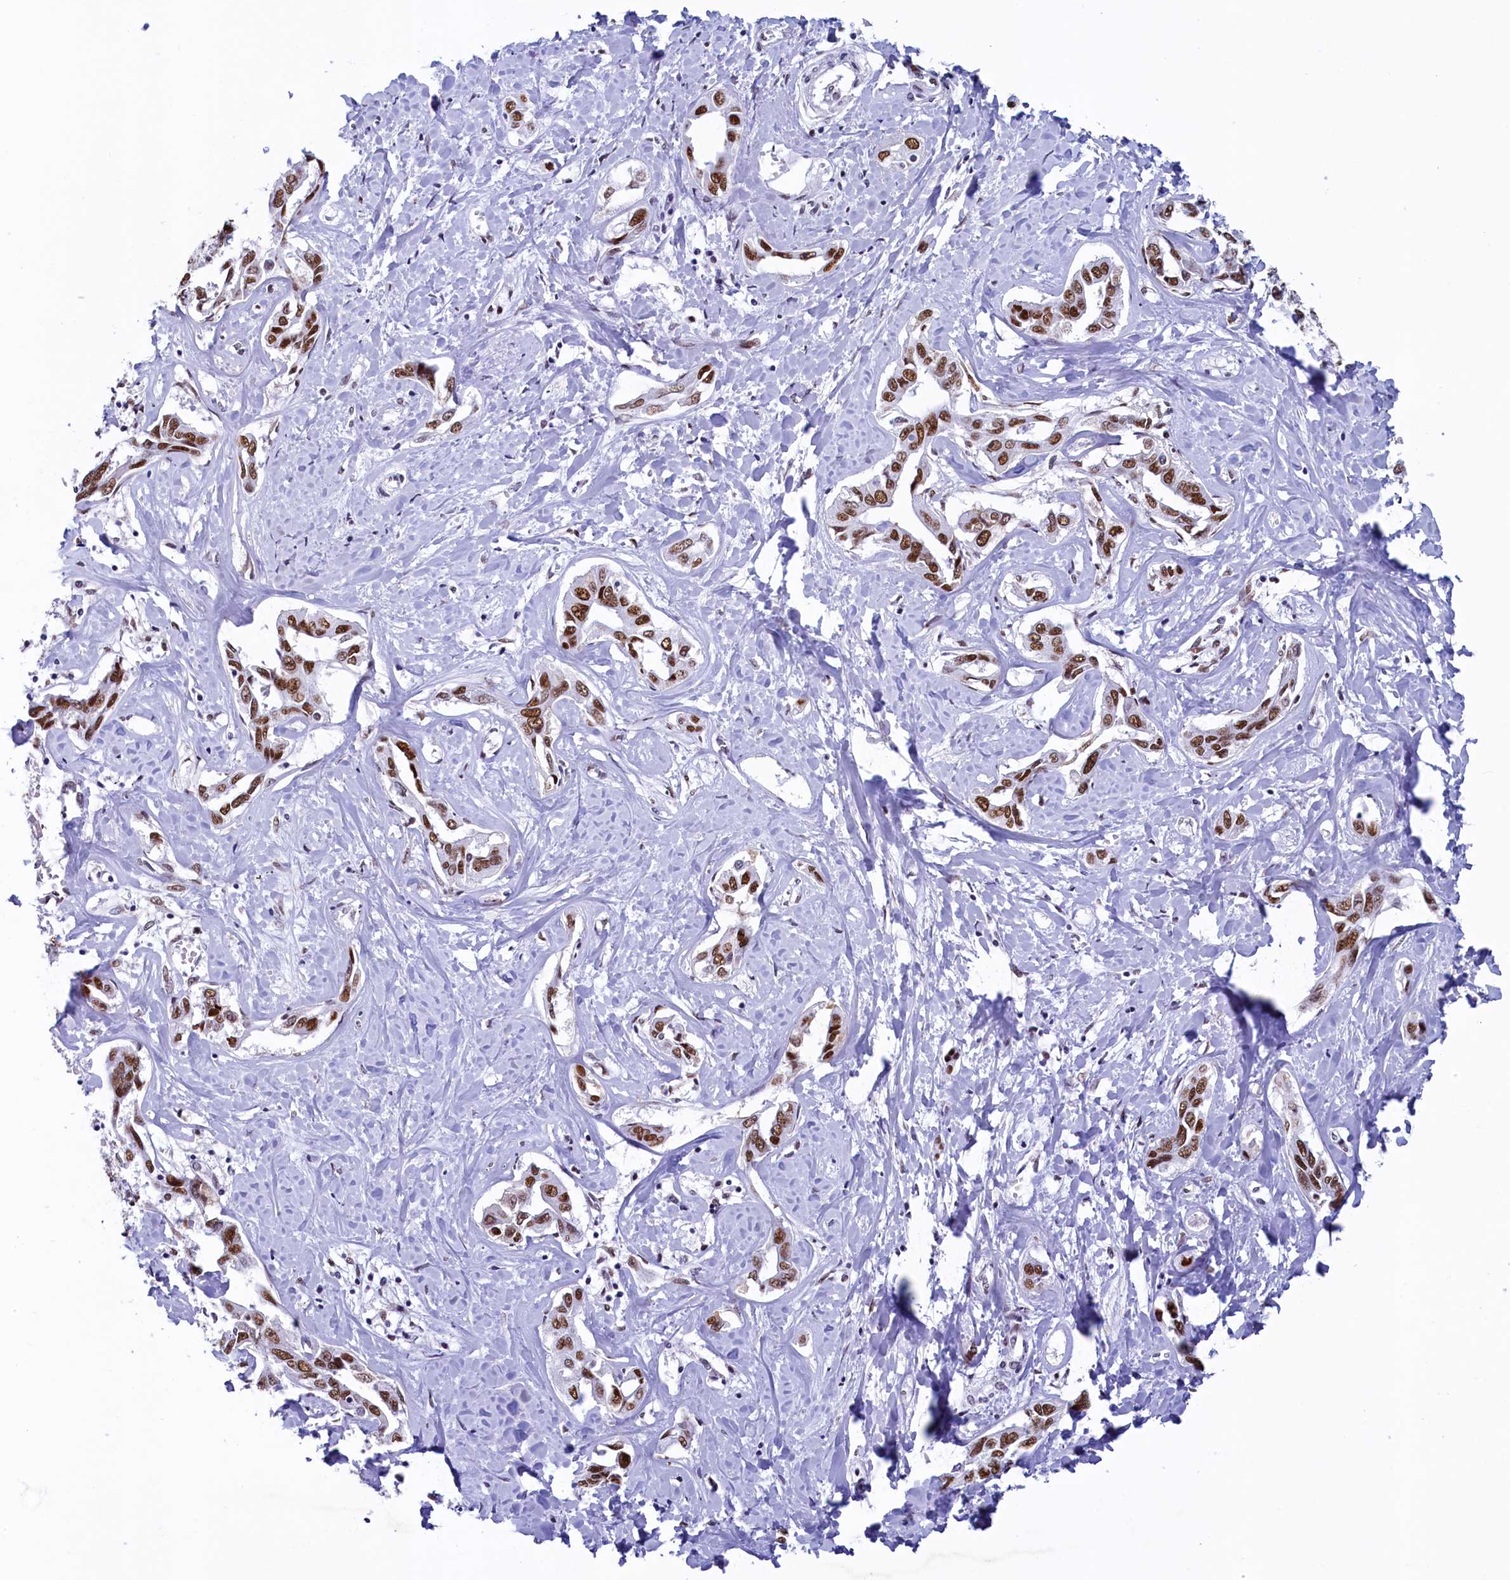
{"staining": {"intensity": "strong", "quantity": ">75%", "location": "nuclear"}, "tissue": "liver cancer", "cell_type": "Tumor cells", "image_type": "cancer", "snomed": [{"axis": "morphology", "description": "Cholangiocarcinoma"}, {"axis": "topography", "description": "Liver"}], "caption": "Immunohistochemistry of liver cholangiocarcinoma shows high levels of strong nuclear staining in approximately >75% of tumor cells.", "gene": "SUGP2", "patient": {"sex": "male", "age": 59}}